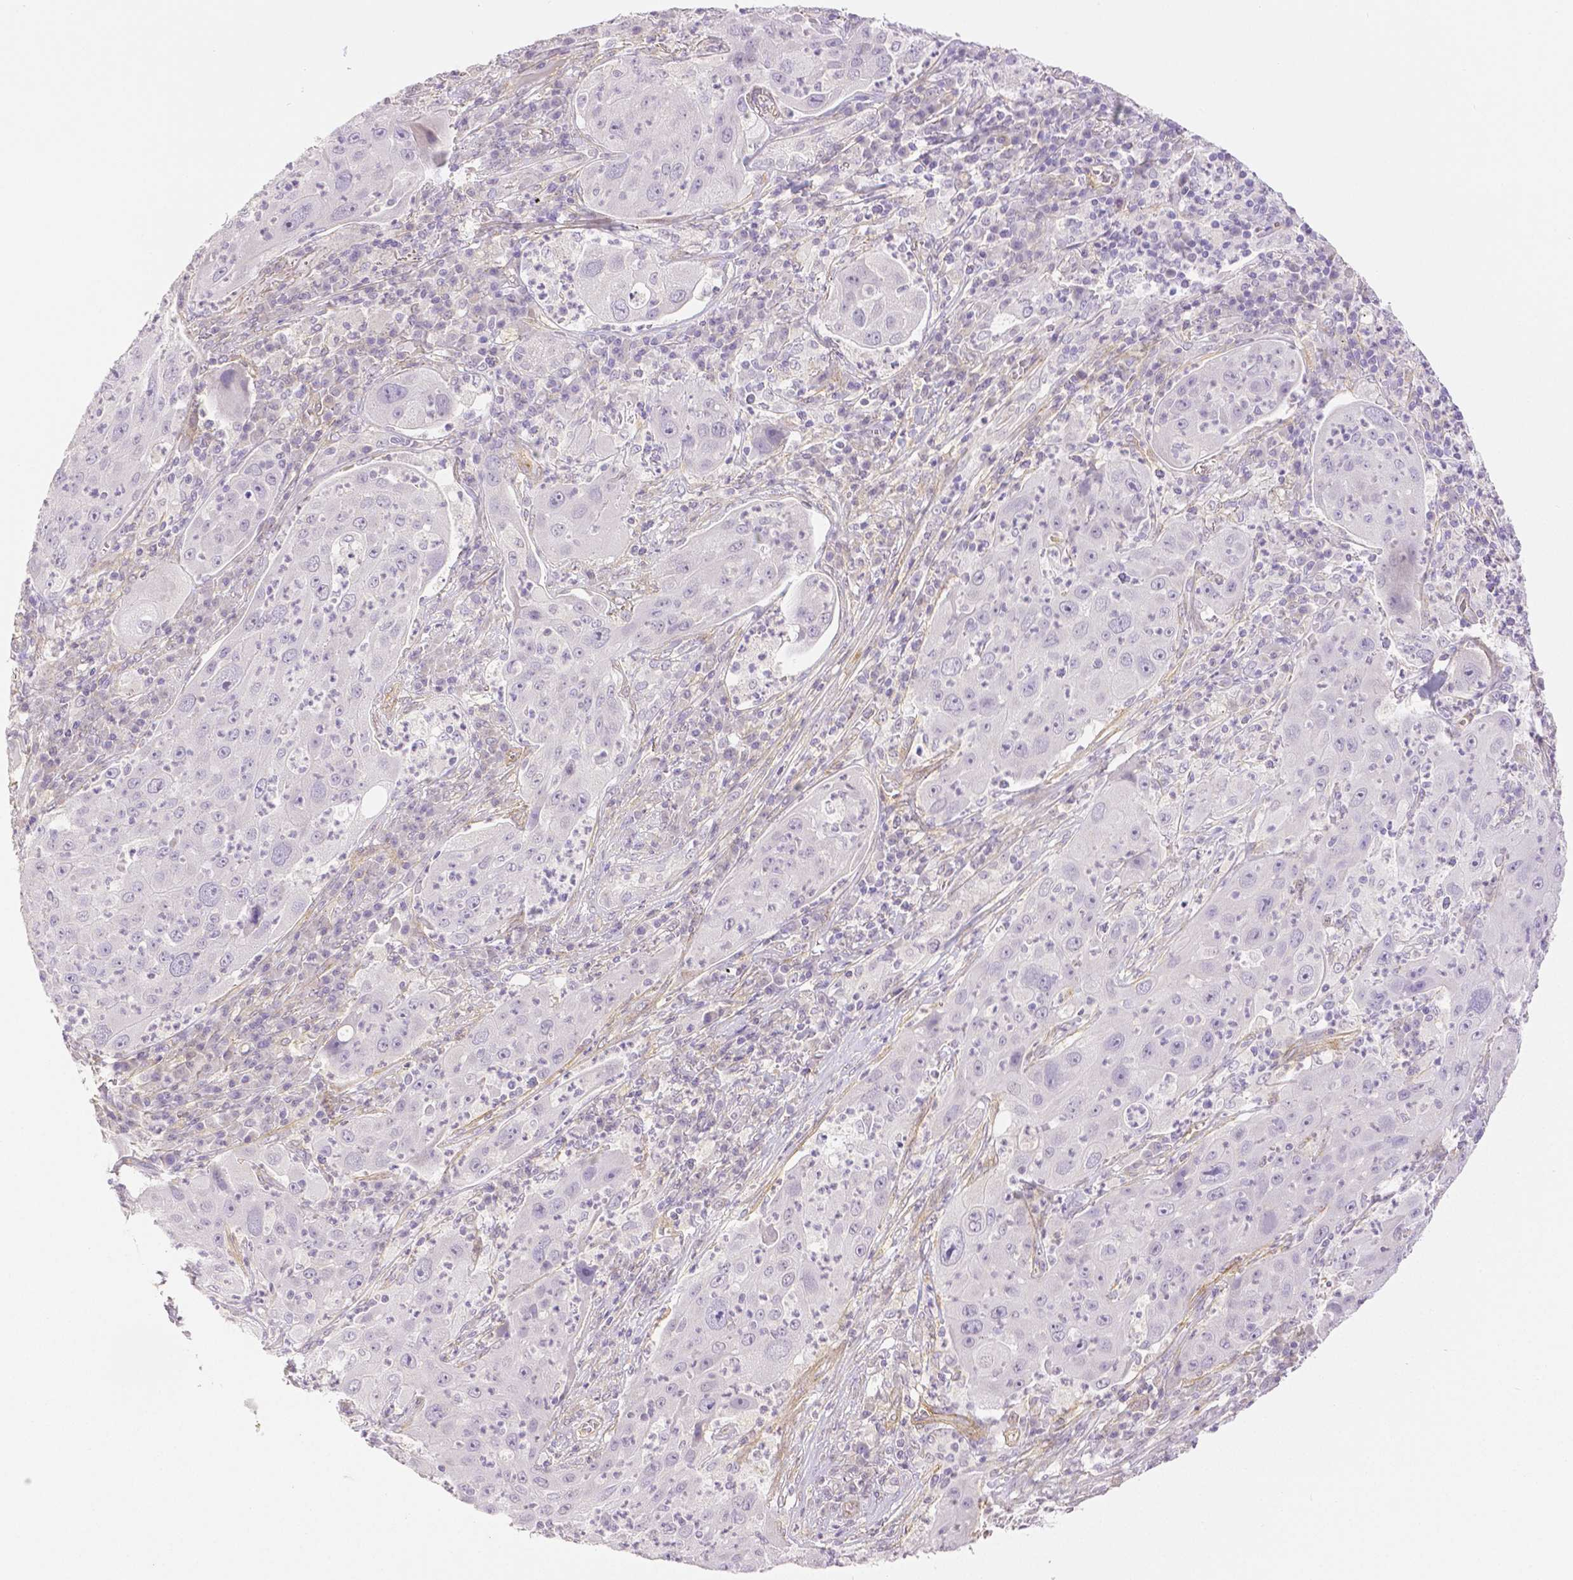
{"staining": {"intensity": "negative", "quantity": "none", "location": "none"}, "tissue": "lung cancer", "cell_type": "Tumor cells", "image_type": "cancer", "snomed": [{"axis": "morphology", "description": "Squamous cell carcinoma, NOS"}, {"axis": "topography", "description": "Lung"}], "caption": "High magnification brightfield microscopy of squamous cell carcinoma (lung) stained with DAB (3,3'-diaminobenzidine) (brown) and counterstained with hematoxylin (blue): tumor cells show no significant expression.", "gene": "THY1", "patient": {"sex": "female", "age": 59}}